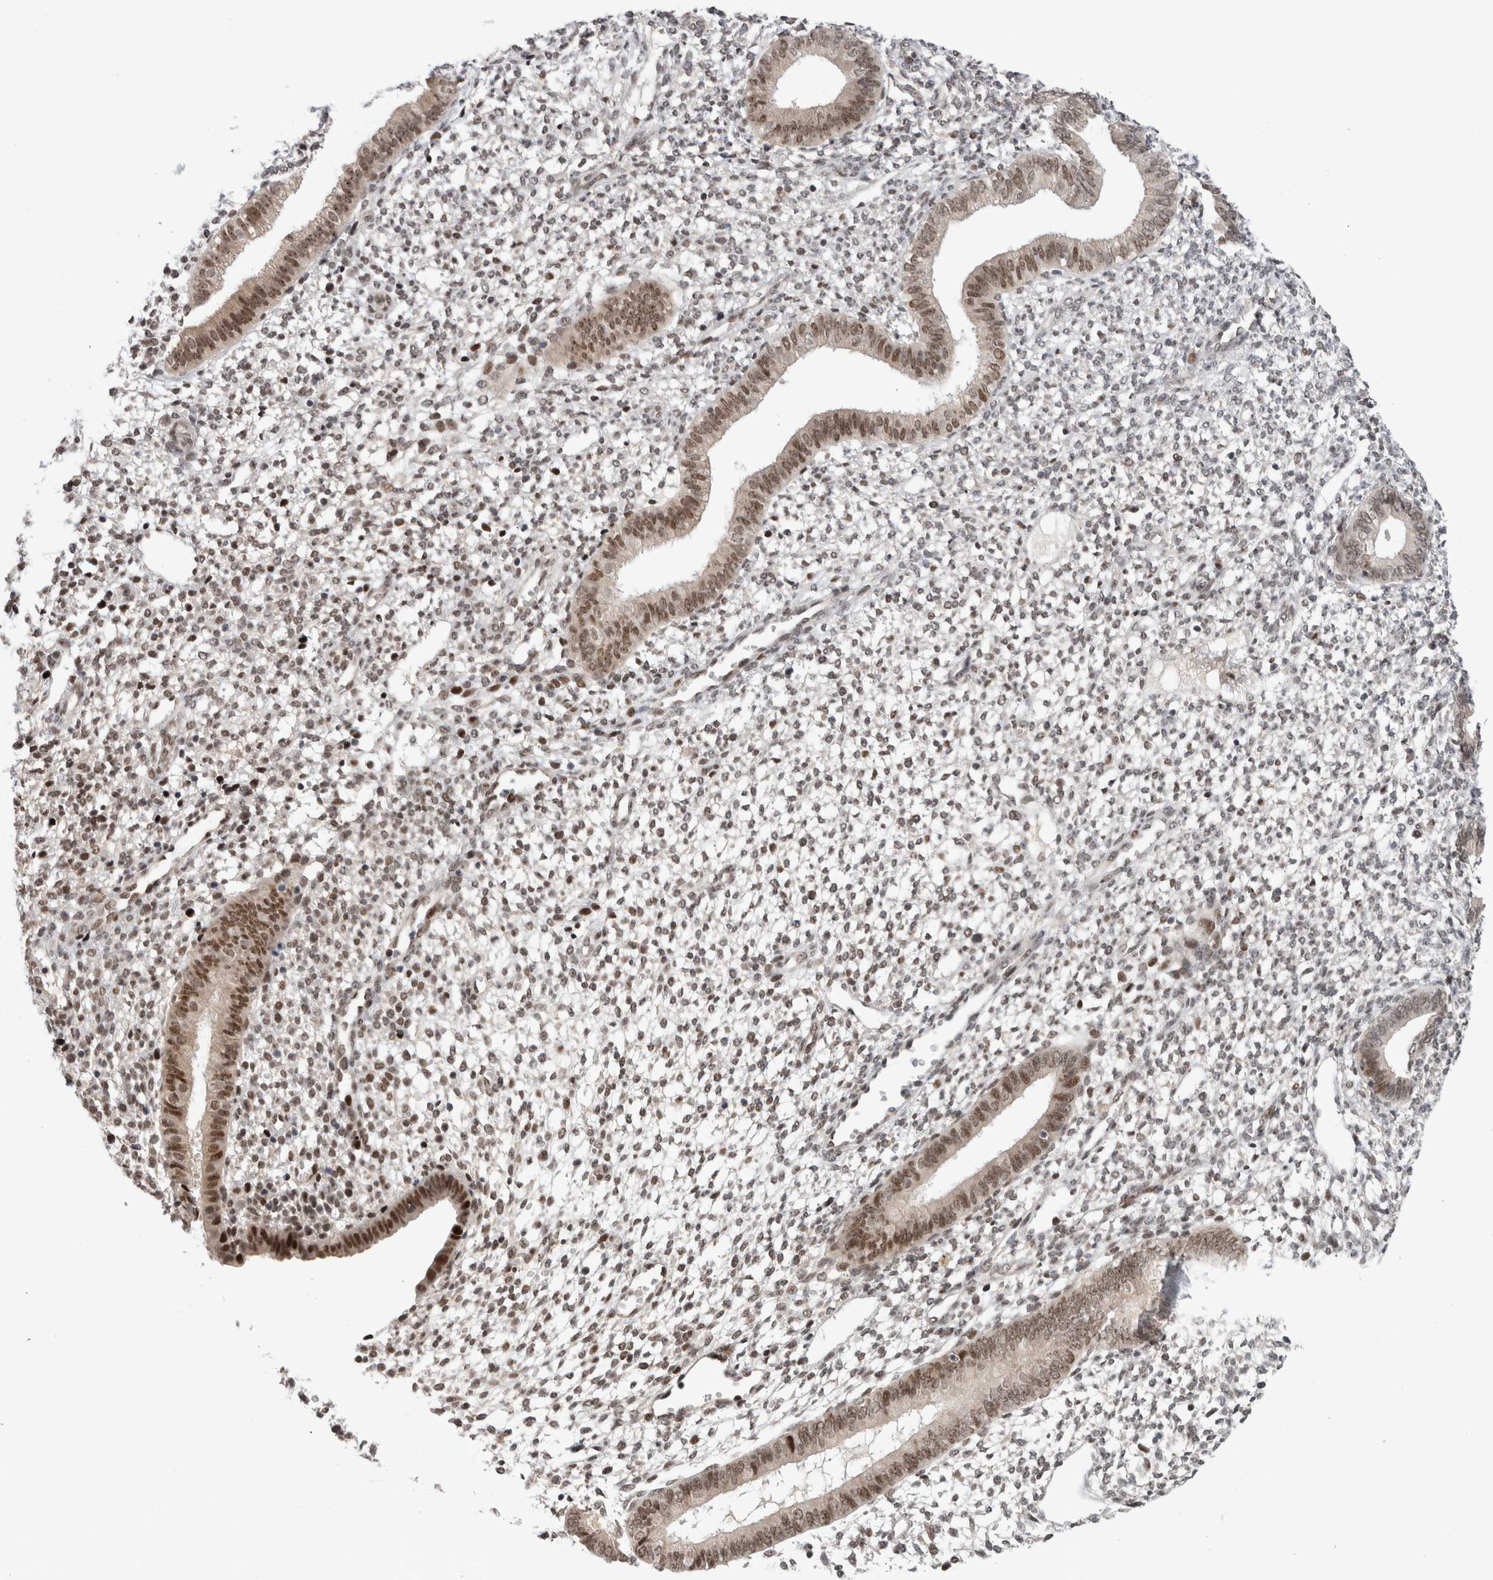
{"staining": {"intensity": "weak", "quantity": "25%-75%", "location": "nuclear"}, "tissue": "endometrium", "cell_type": "Cells in endometrial stroma", "image_type": "normal", "snomed": [{"axis": "morphology", "description": "Normal tissue, NOS"}, {"axis": "topography", "description": "Endometrium"}], "caption": "Normal endometrium was stained to show a protein in brown. There is low levels of weak nuclear expression in approximately 25%-75% of cells in endometrial stroma. The protein of interest is stained brown, and the nuclei are stained in blue (DAB IHC with brightfield microscopy, high magnification).", "gene": "ZNF521", "patient": {"sex": "female", "age": 46}}